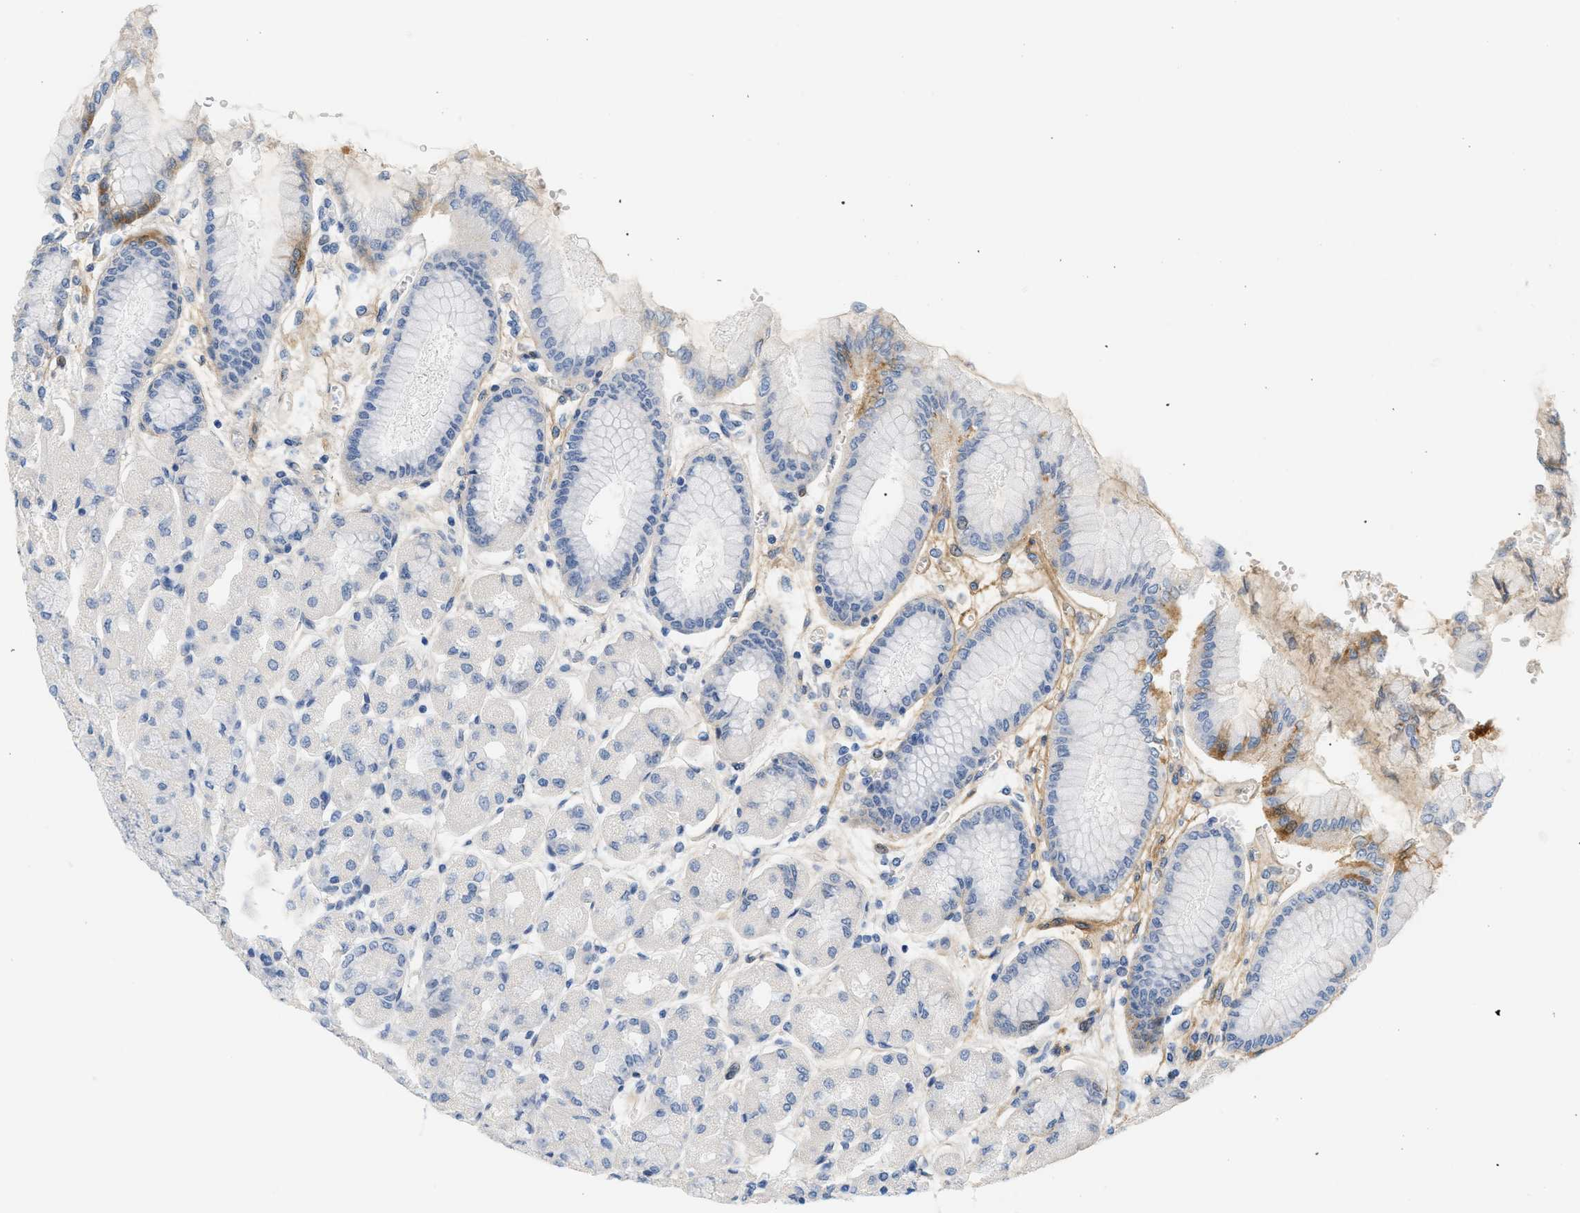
{"staining": {"intensity": "negative", "quantity": "none", "location": "none"}, "tissue": "stomach", "cell_type": "Glandular cells", "image_type": "normal", "snomed": [{"axis": "morphology", "description": "Normal tissue, NOS"}, {"axis": "topography", "description": "Stomach, upper"}], "caption": "Immunohistochemistry micrograph of benign stomach: human stomach stained with DAB exhibits no significant protein positivity in glandular cells.", "gene": "CFH", "patient": {"sex": "female", "age": 56}}